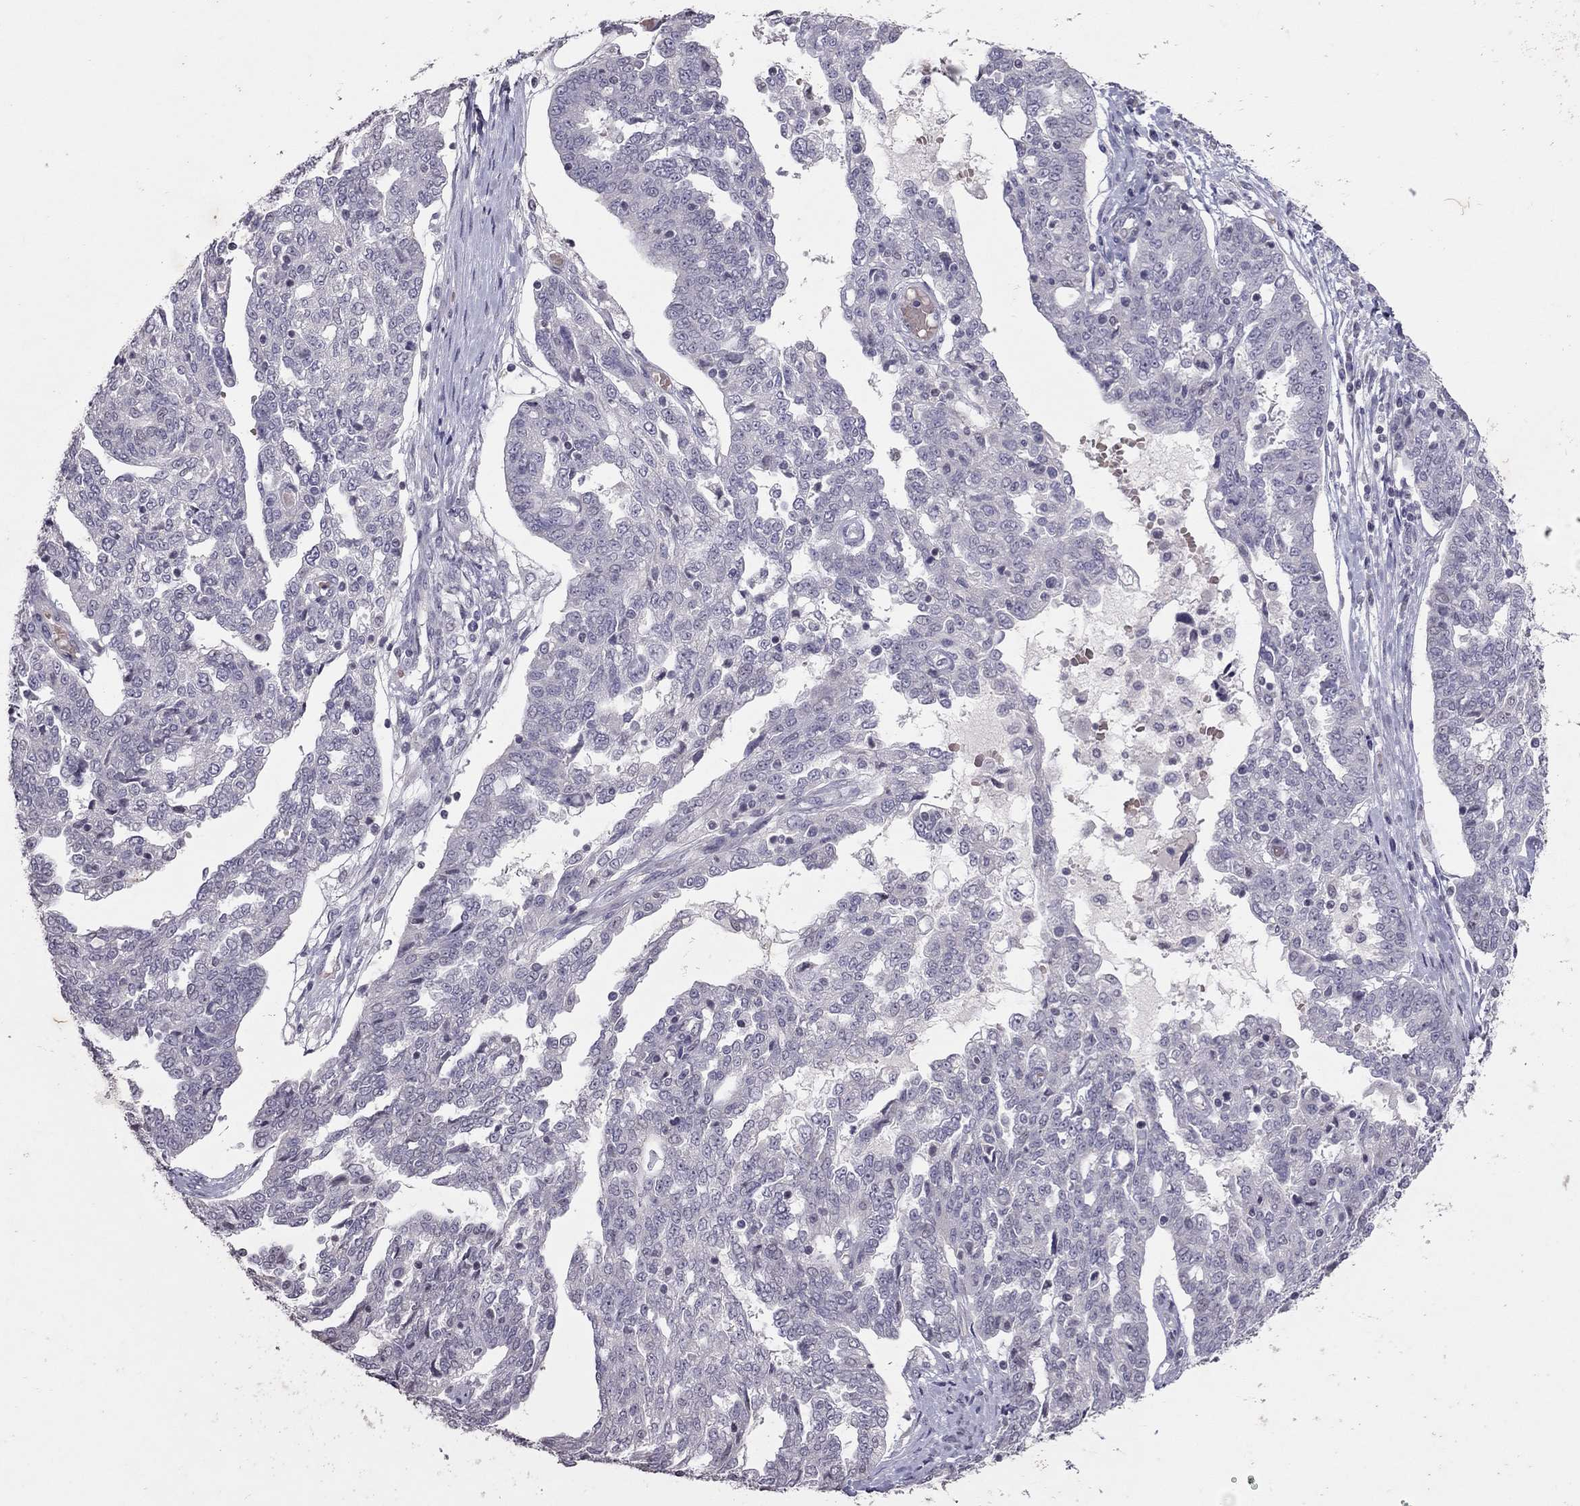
{"staining": {"intensity": "negative", "quantity": "none", "location": "none"}, "tissue": "ovarian cancer", "cell_type": "Tumor cells", "image_type": "cancer", "snomed": [{"axis": "morphology", "description": "Cystadenocarcinoma, serous, NOS"}, {"axis": "topography", "description": "Ovary"}], "caption": "IHC image of human ovarian serous cystadenocarcinoma stained for a protein (brown), which demonstrates no staining in tumor cells.", "gene": "TSHB", "patient": {"sex": "female", "age": 67}}